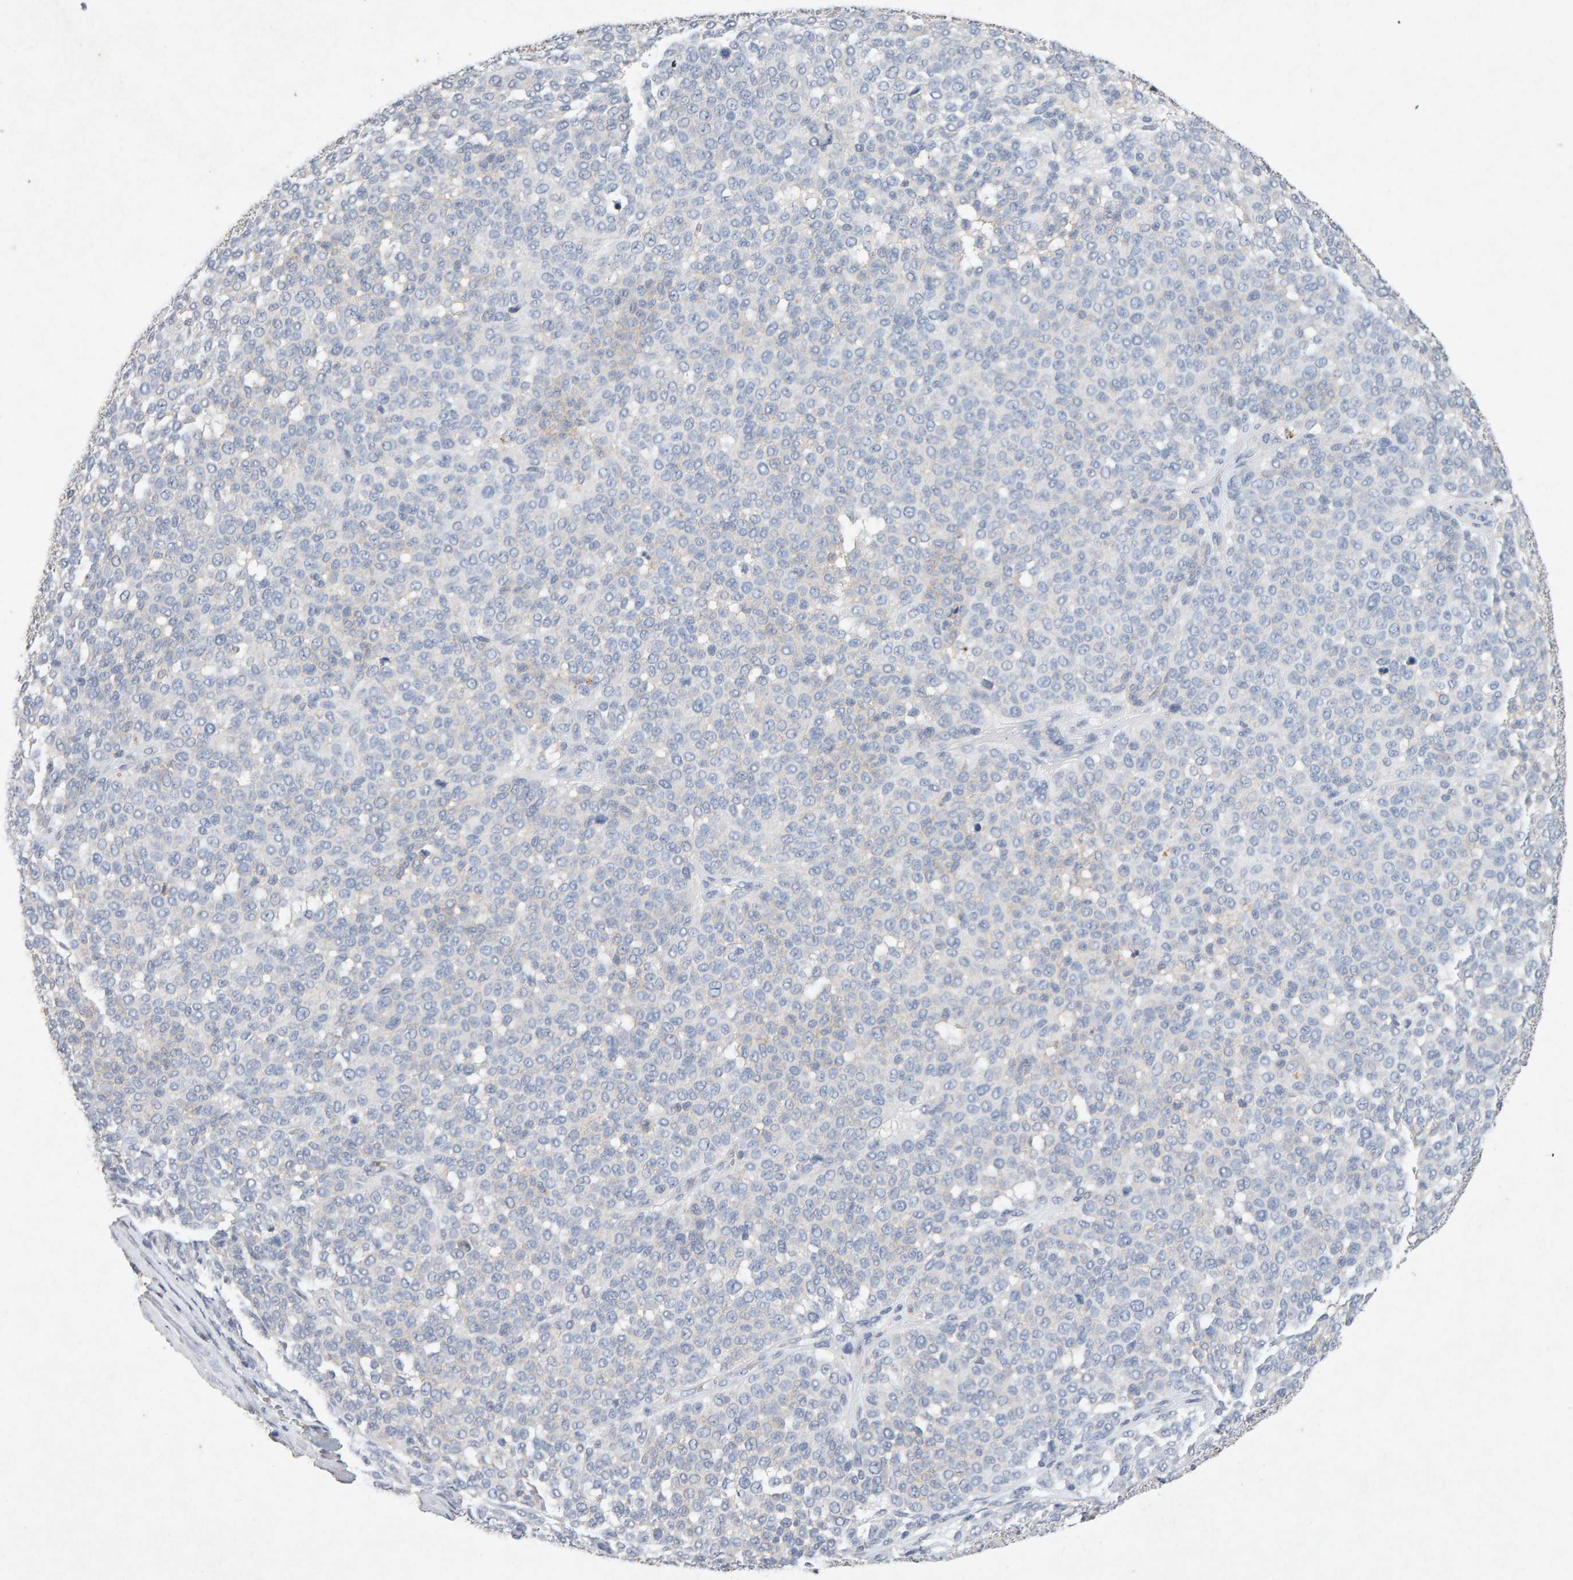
{"staining": {"intensity": "negative", "quantity": "none", "location": "none"}, "tissue": "melanoma", "cell_type": "Tumor cells", "image_type": "cancer", "snomed": [{"axis": "morphology", "description": "Malignant melanoma, NOS"}, {"axis": "topography", "description": "Skin"}], "caption": "Tumor cells are negative for brown protein staining in melanoma.", "gene": "PTPRM", "patient": {"sex": "male", "age": 59}}